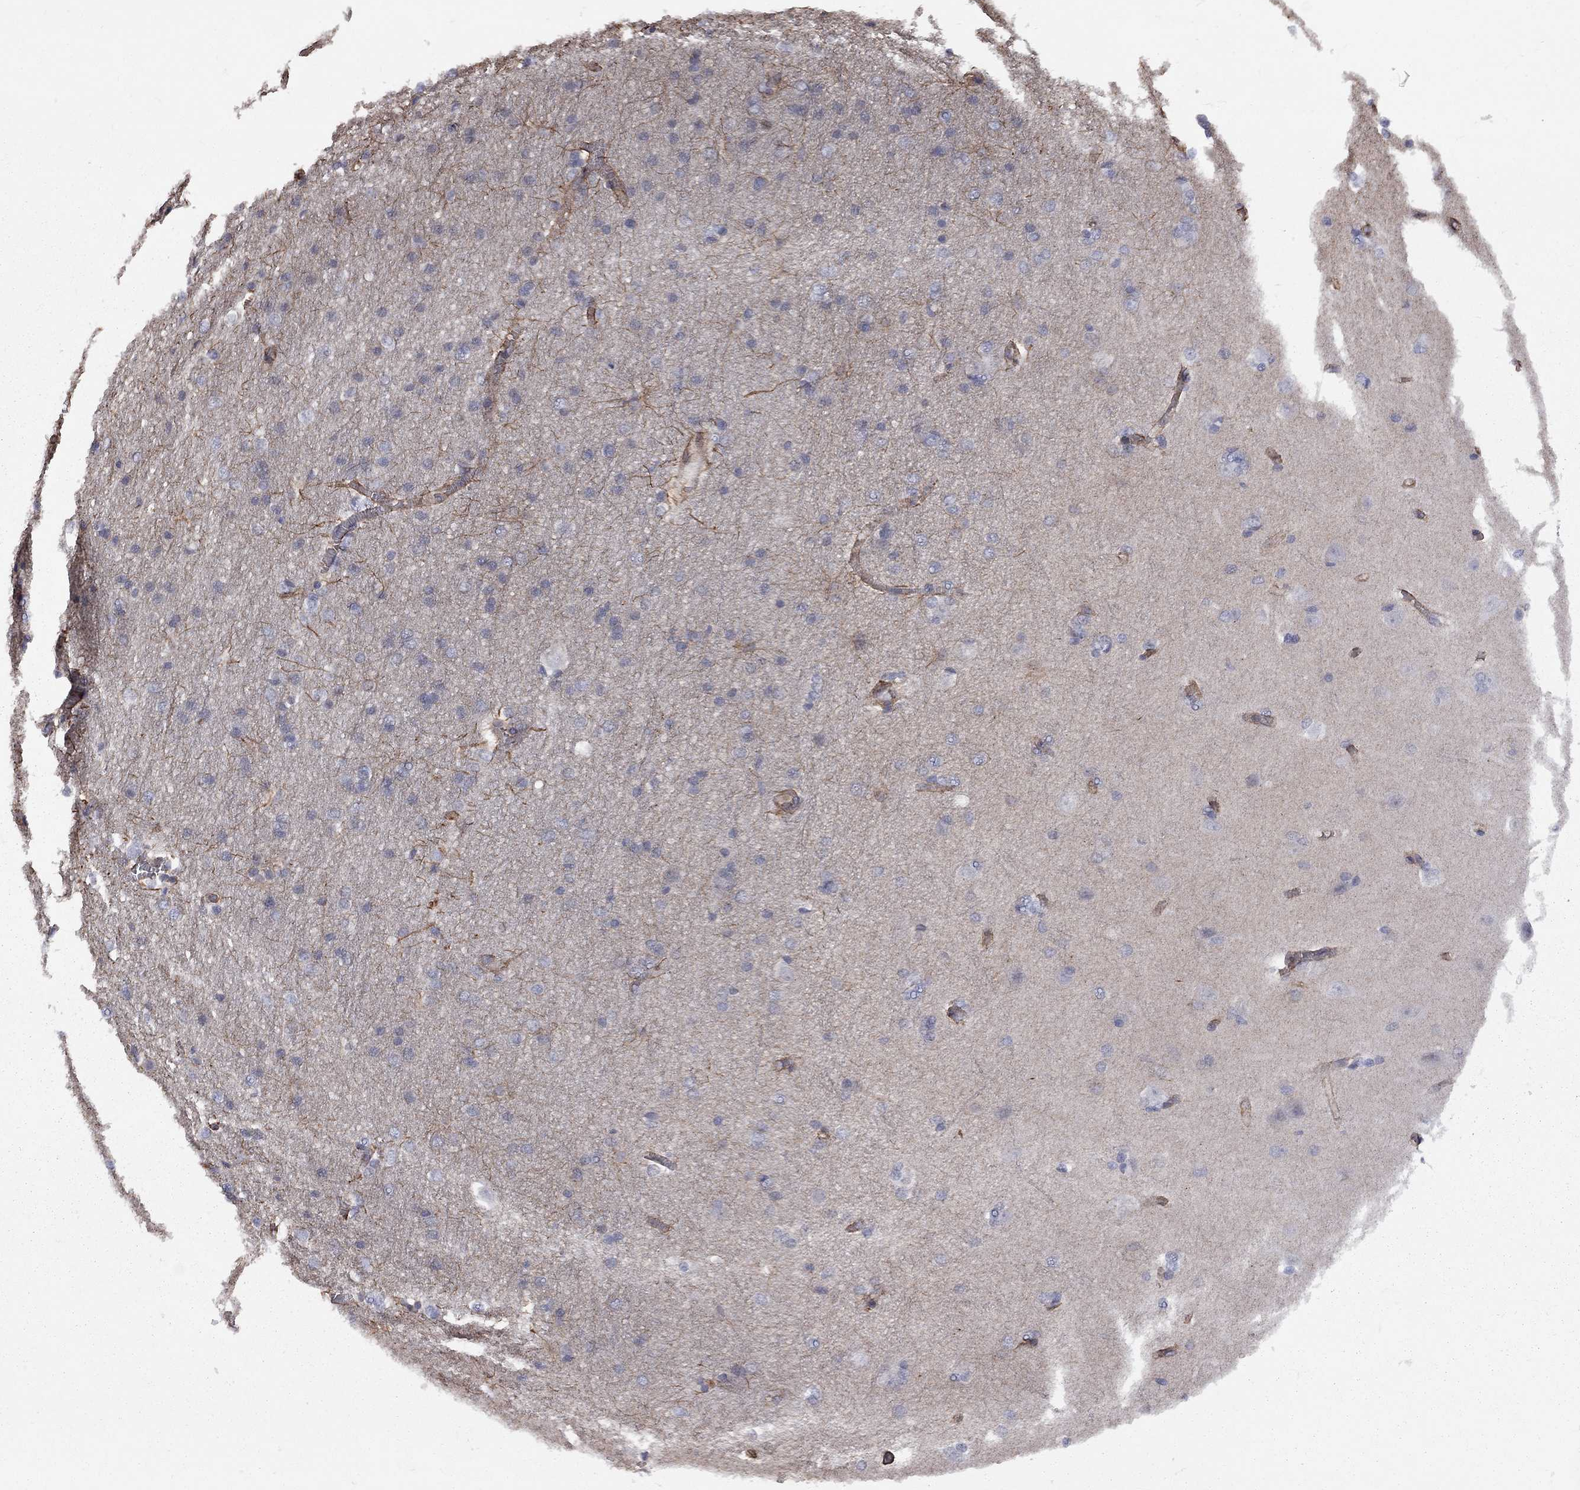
{"staining": {"intensity": "moderate", "quantity": "<25%", "location": "cytoplasmic/membranous"}, "tissue": "cerebral cortex", "cell_type": "Endothelial cells", "image_type": "normal", "snomed": [{"axis": "morphology", "description": "Normal tissue, NOS"}, {"axis": "topography", "description": "Cerebral cortex"}], "caption": "Benign cerebral cortex displays moderate cytoplasmic/membranous expression in about <25% of endothelial cells.", "gene": "BICDL2", "patient": {"sex": "male", "age": 37}}